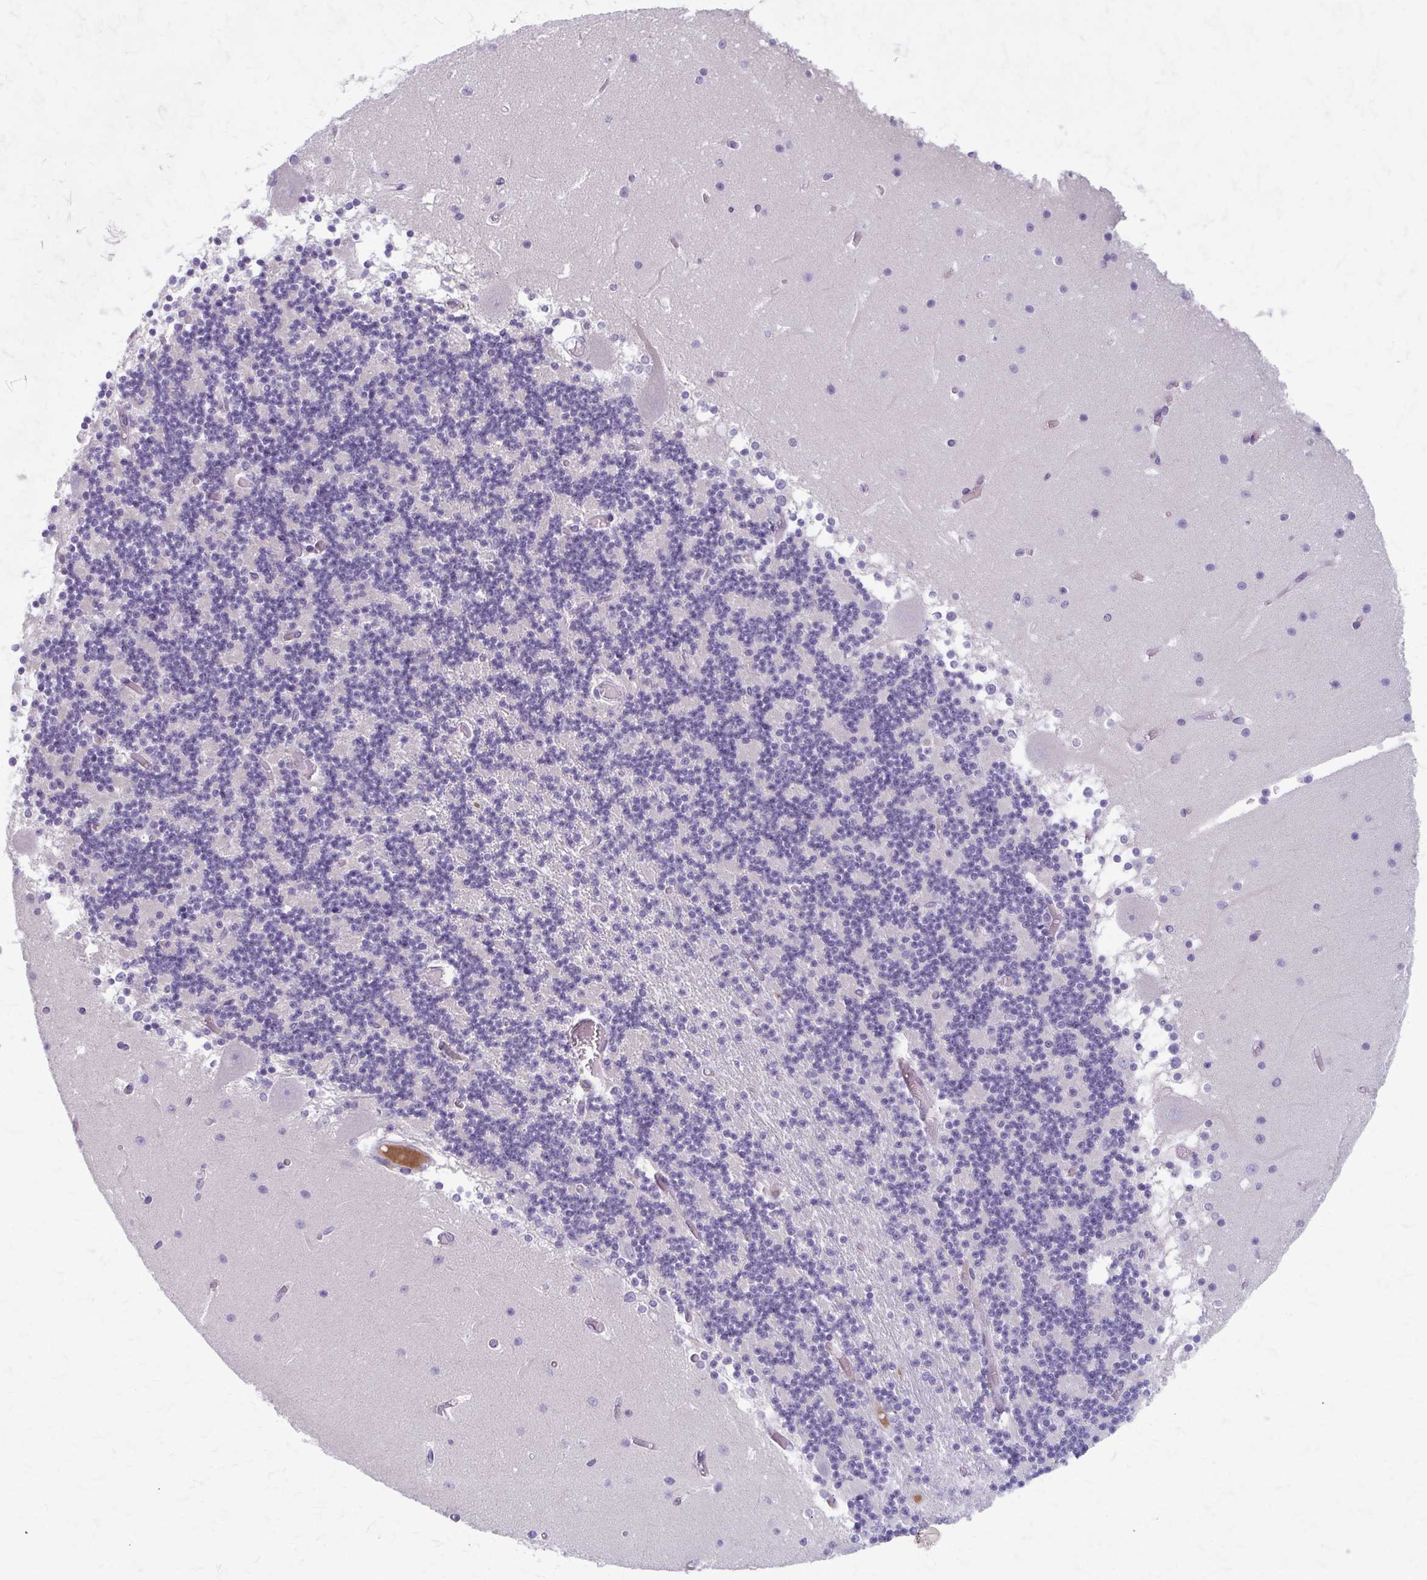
{"staining": {"intensity": "negative", "quantity": "none", "location": "none"}, "tissue": "cerebellum", "cell_type": "Cells in granular layer", "image_type": "normal", "snomed": [{"axis": "morphology", "description": "Normal tissue, NOS"}, {"axis": "topography", "description": "Cerebellum"}], "caption": "This is a image of immunohistochemistry staining of benign cerebellum, which shows no positivity in cells in granular layer.", "gene": "ADIPOQ", "patient": {"sex": "female", "age": 28}}